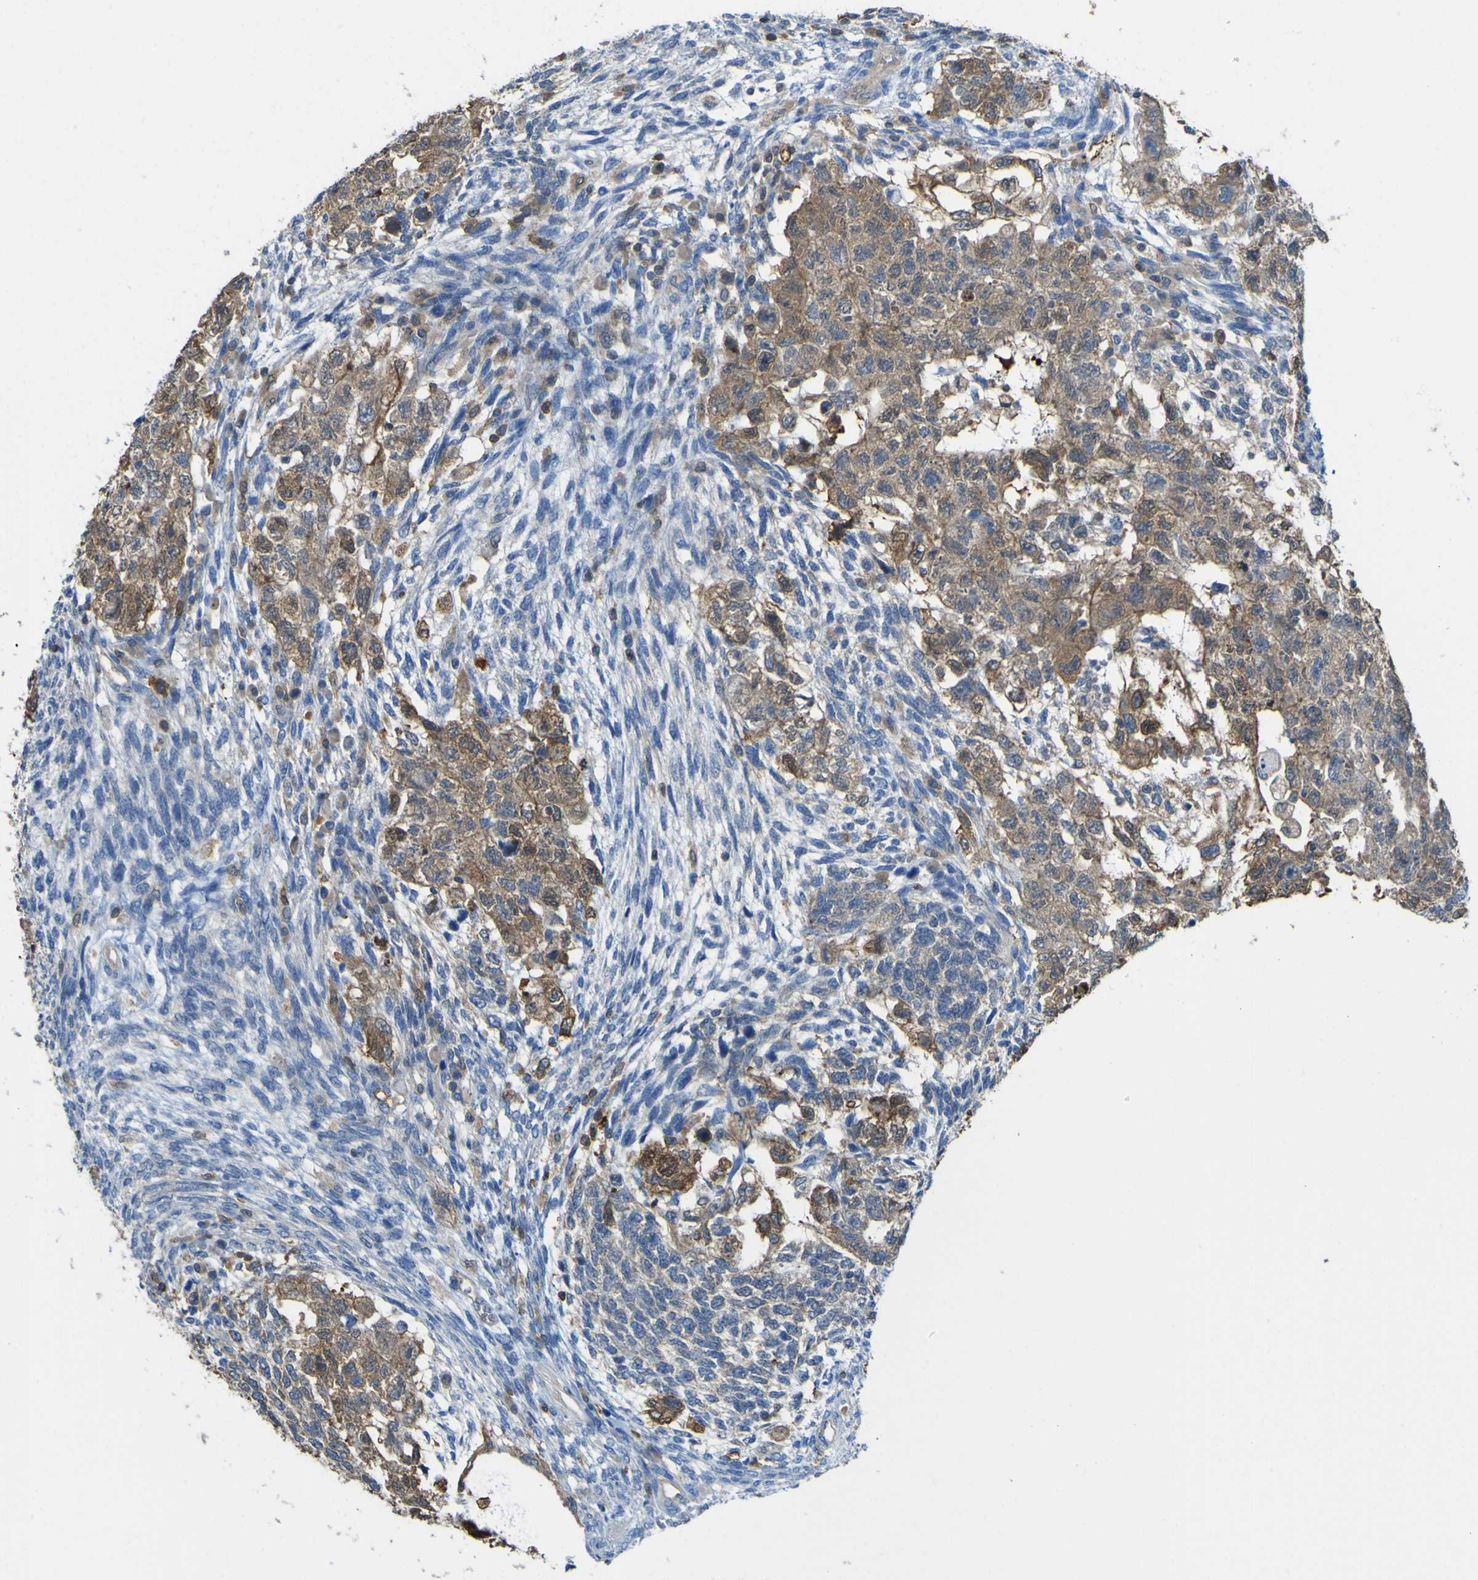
{"staining": {"intensity": "moderate", "quantity": ">75%", "location": "cytoplasmic/membranous"}, "tissue": "testis cancer", "cell_type": "Tumor cells", "image_type": "cancer", "snomed": [{"axis": "morphology", "description": "Normal tissue, NOS"}, {"axis": "morphology", "description": "Carcinoma, Embryonal, NOS"}, {"axis": "topography", "description": "Testis"}], "caption": "Testis embryonal carcinoma tissue reveals moderate cytoplasmic/membranous staining in about >75% of tumor cells", "gene": "ABHD3", "patient": {"sex": "male", "age": 36}}